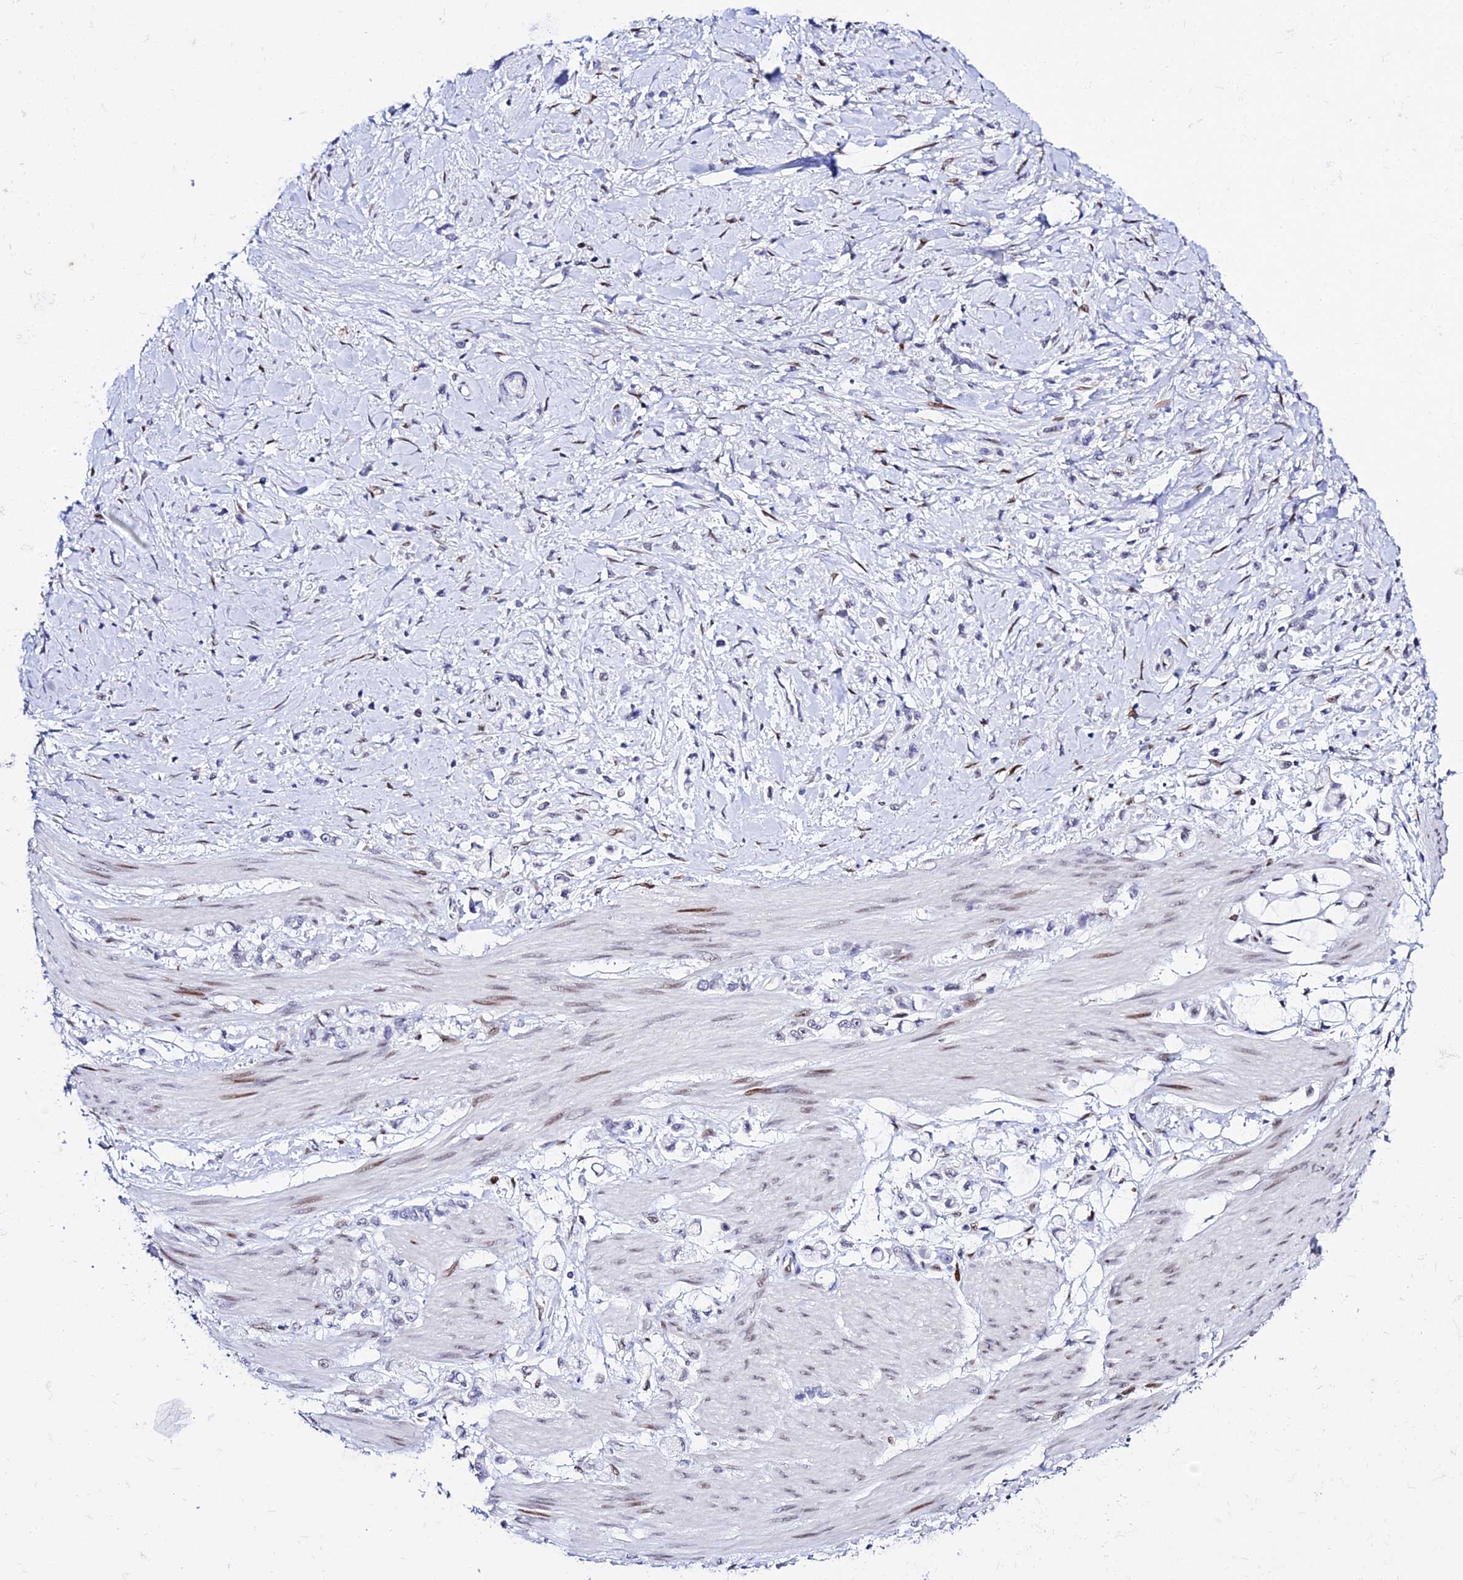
{"staining": {"intensity": "negative", "quantity": "none", "location": "none"}, "tissue": "stomach cancer", "cell_type": "Tumor cells", "image_type": "cancer", "snomed": [{"axis": "morphology", "description": "Adenocarcinoma, NOS"}, {"axis": "topography", "description": "Stomach"}], "caption": "Stomach adenocarcinoma was stained to show a protein in brown. There is no significant expression in tumor cells.", "gene": "POFUT2", "patient": {"sex": "female", "age": 60}}